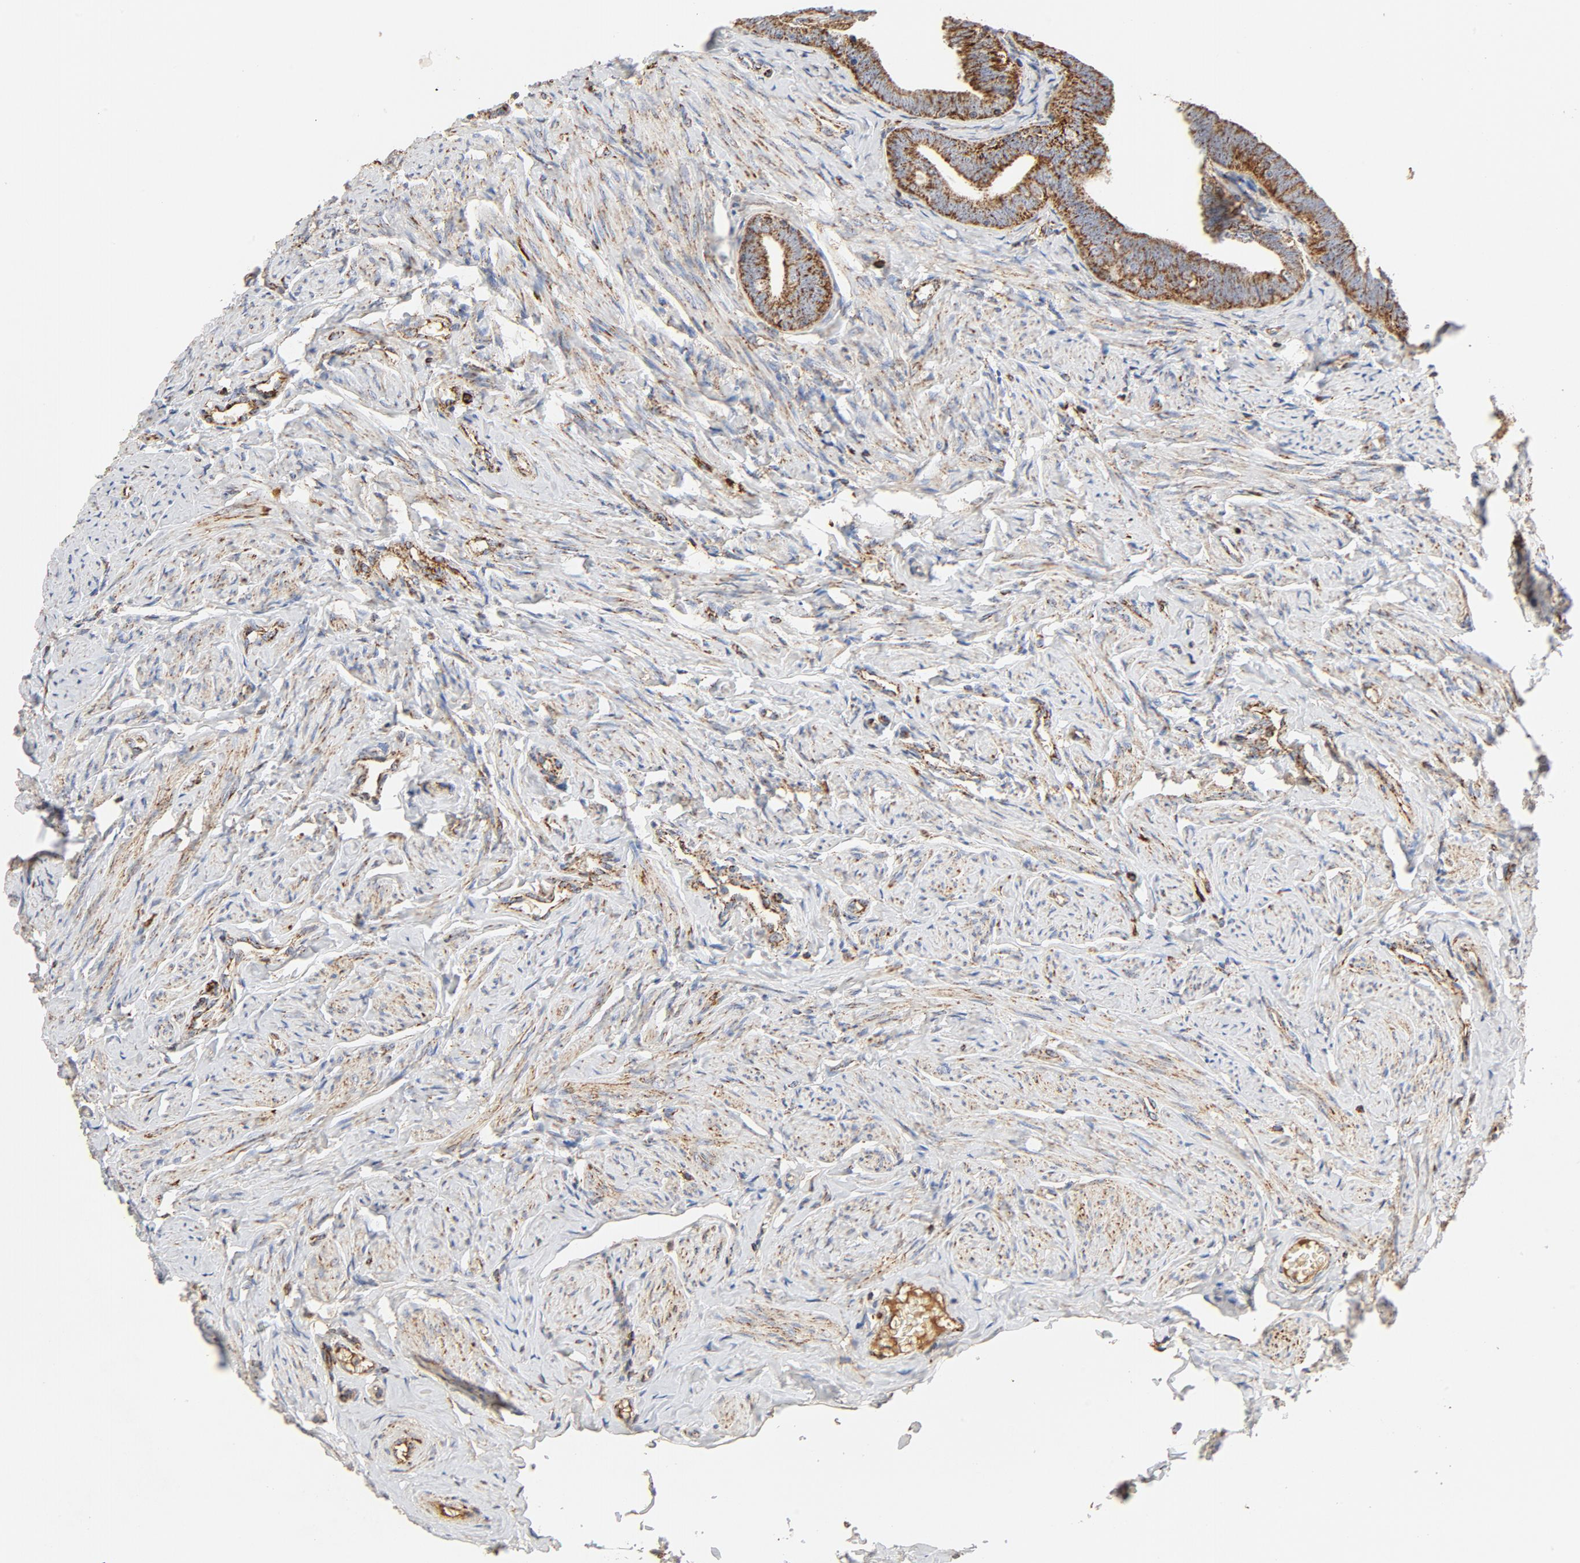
{"staining": {"intensity": "moderate", "quantity": ">75%", "location": "cytoplasmic/membranous"}, "tissue": "fallopian tube", "cell_type": "Glandular cells", "image_type": "normal", "snomed": [{"axis": "morphology", "description": "Normal tissue, NOS"}, {"axis": "topography", "description": "Fallopian tube"}, {"axis": "topography", "description": "Ovary"}], "caption": "Glandular cells reveal moderate cytoplasmic/membranous positivity in approximately >75% of cells in unremarkable fallopian tube. The protein of interest is shown in brown color, while the nuclei are stained blue.", "gene": "PCNX4", "patient": {"sex": "female", "age": 69}}